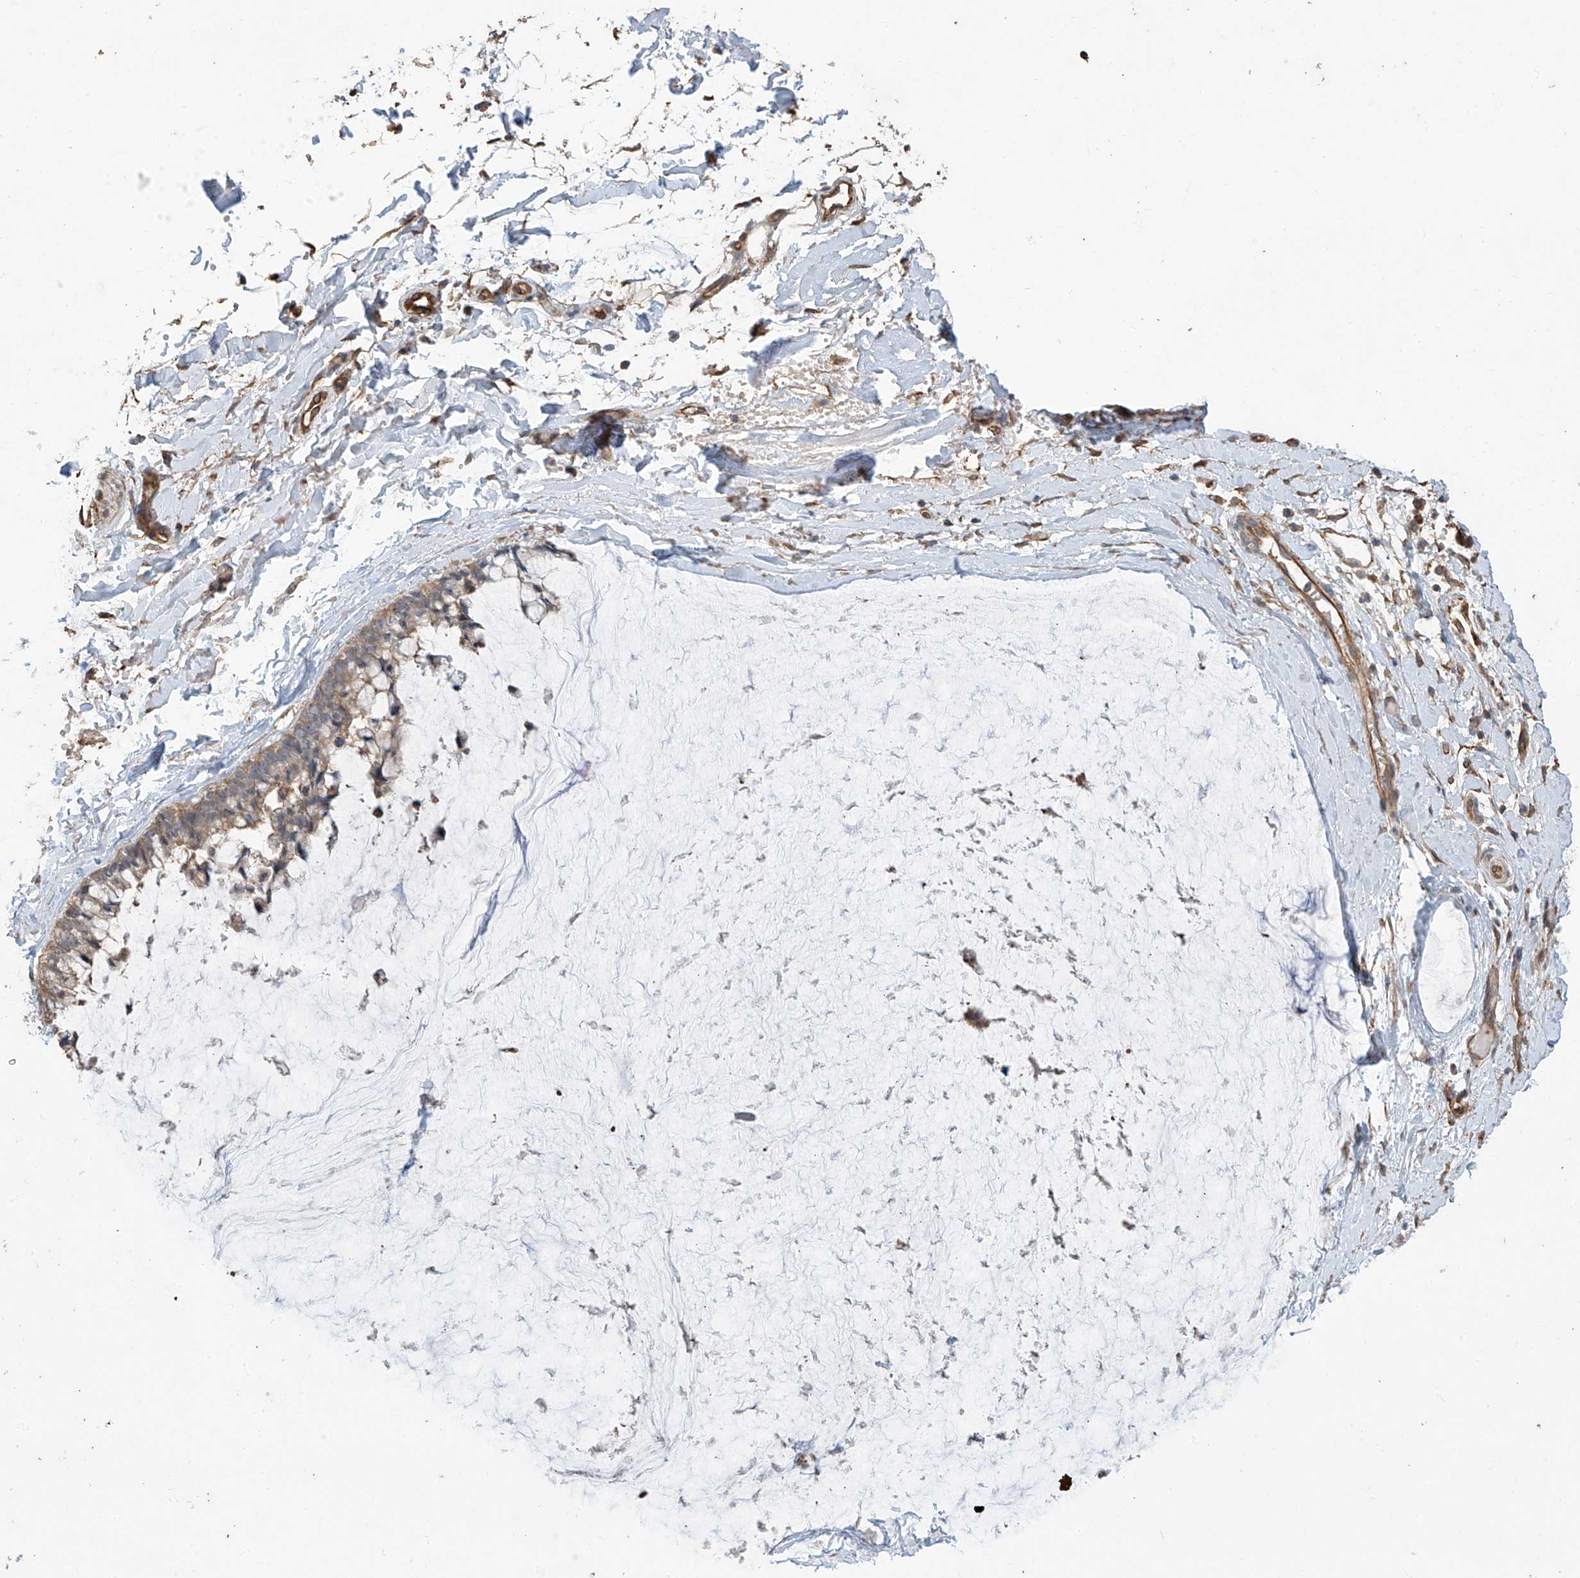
{"staining": {"intensity": "moderate", "quantity": "25%-75%", "location": "cytoplasmic/membranous"}, "tissue": "ovarian cancer", "cell_type": "Tumor cells", "image_type": "cancer", "snomed": [{"axis": "morphology", "description": "Cystadenocarcinoma, mucinous, NOS"}, {"axis": "topography", "description": "Ovary"}], "caption": "The immunohistochemical stain labels moderate cytoplasmic/membranous staining in tumor cells of ovarian cancer tissue.", "gene": "AGBL5", "patient": {"sex": "female", "age": 39}}